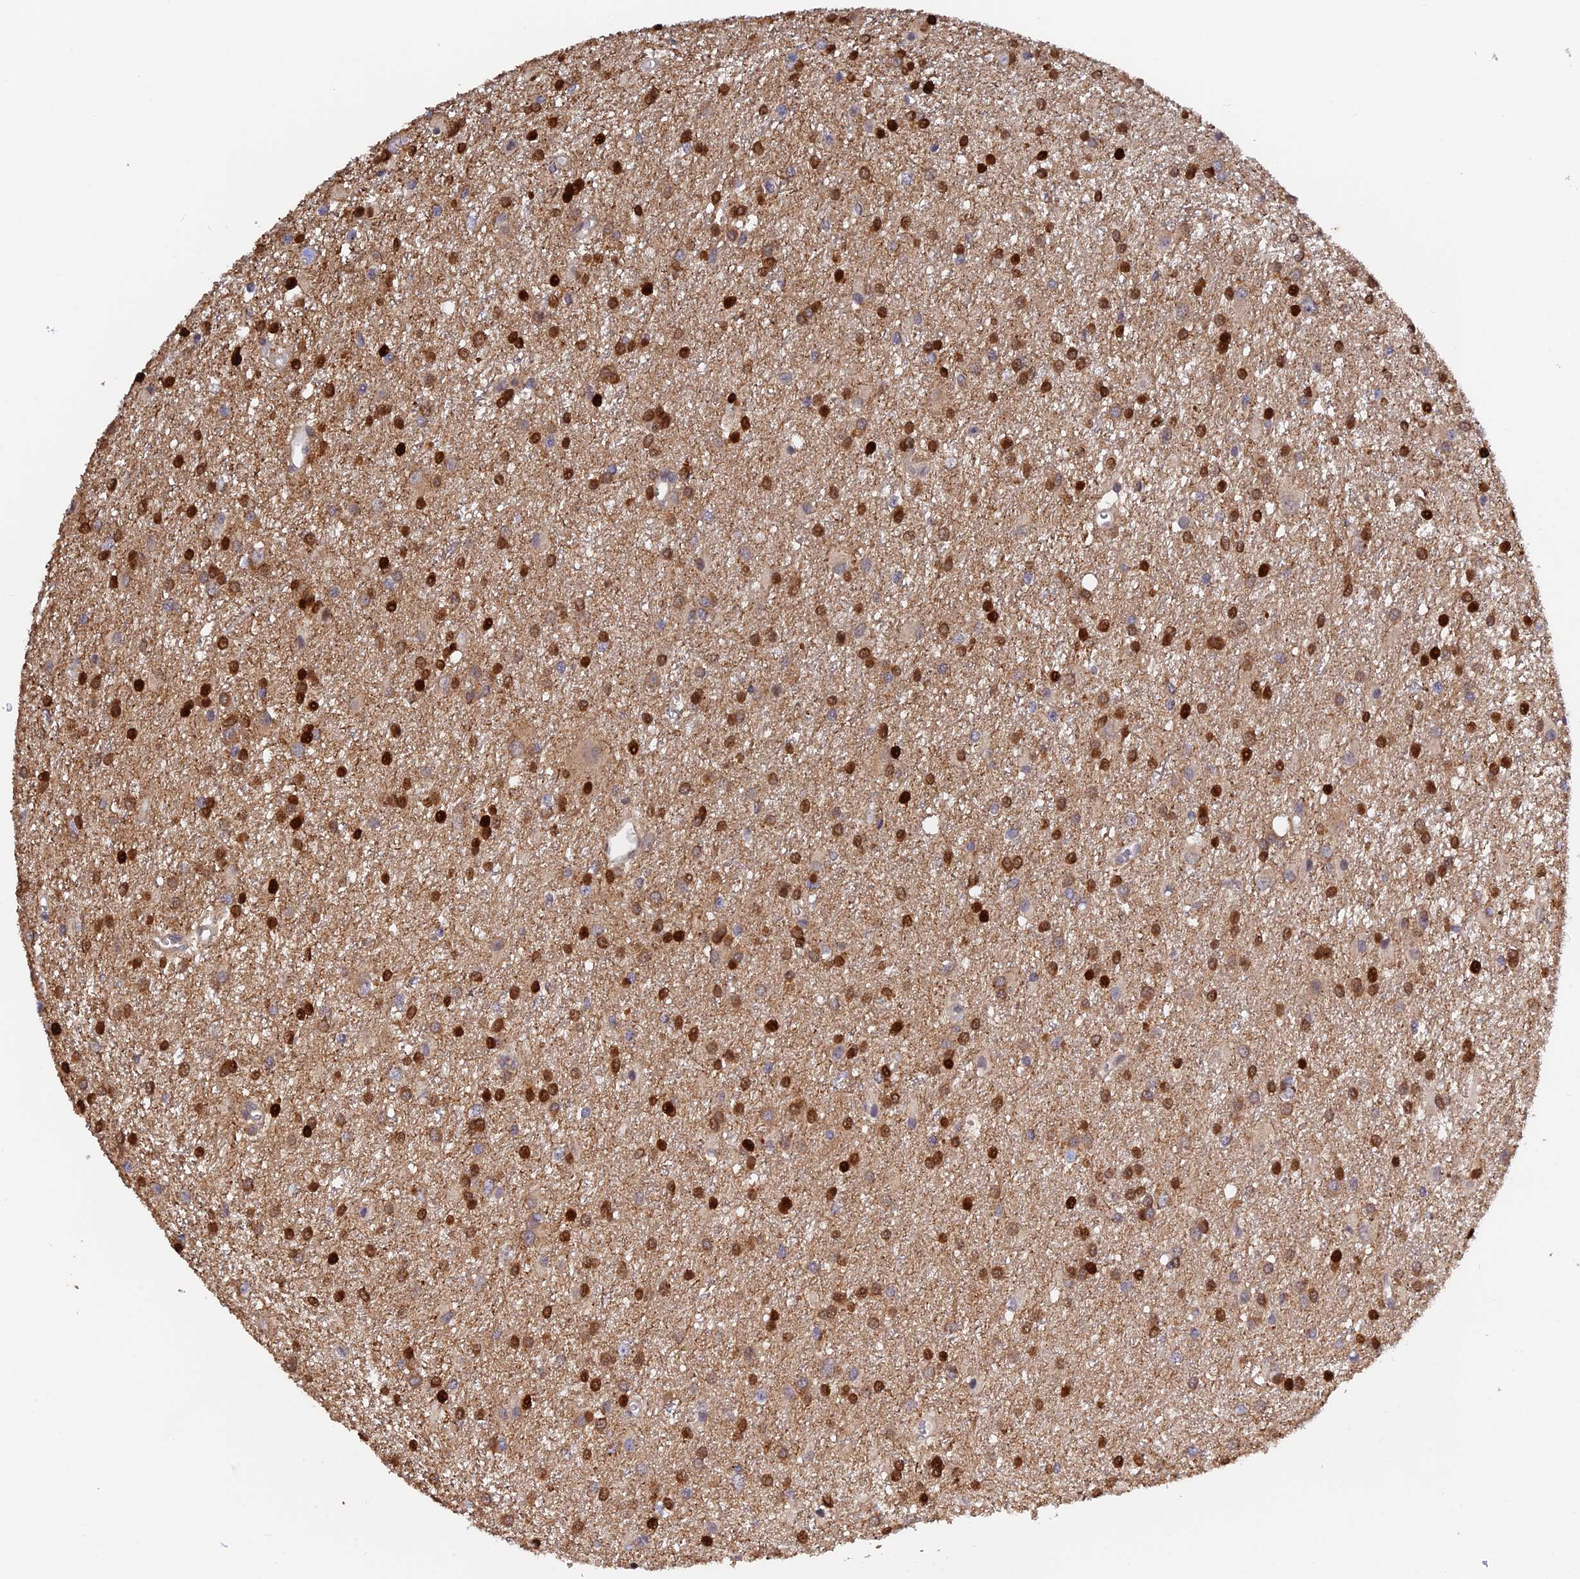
{"staining": {"intensity": "moderate", "quantity": "25%-75%", "location": "cytoplasmic/membranous,nuclear"}, "tissue": "glioma", "cell_type": "Tumor cells", "image_type": "cancer", "snomed": [{"axis": "morphology", "description": "Glioma, malignant, High grade"}, {"axis": "topography", "description": "Brain"}], "caption": "IHC (DAB) staining of human malignant glioma (high-grade) displays moderate cytoplasmic/membranous and nuclear protein staining in approximately 25%-75% of tumor cells. The protein is stained brown, and the nuclei are stained in blue (DAB IHC with brightfield microscopy, high magnification).", "gene": "CWH43", "patient": {"sex": "female", "age": 50}}